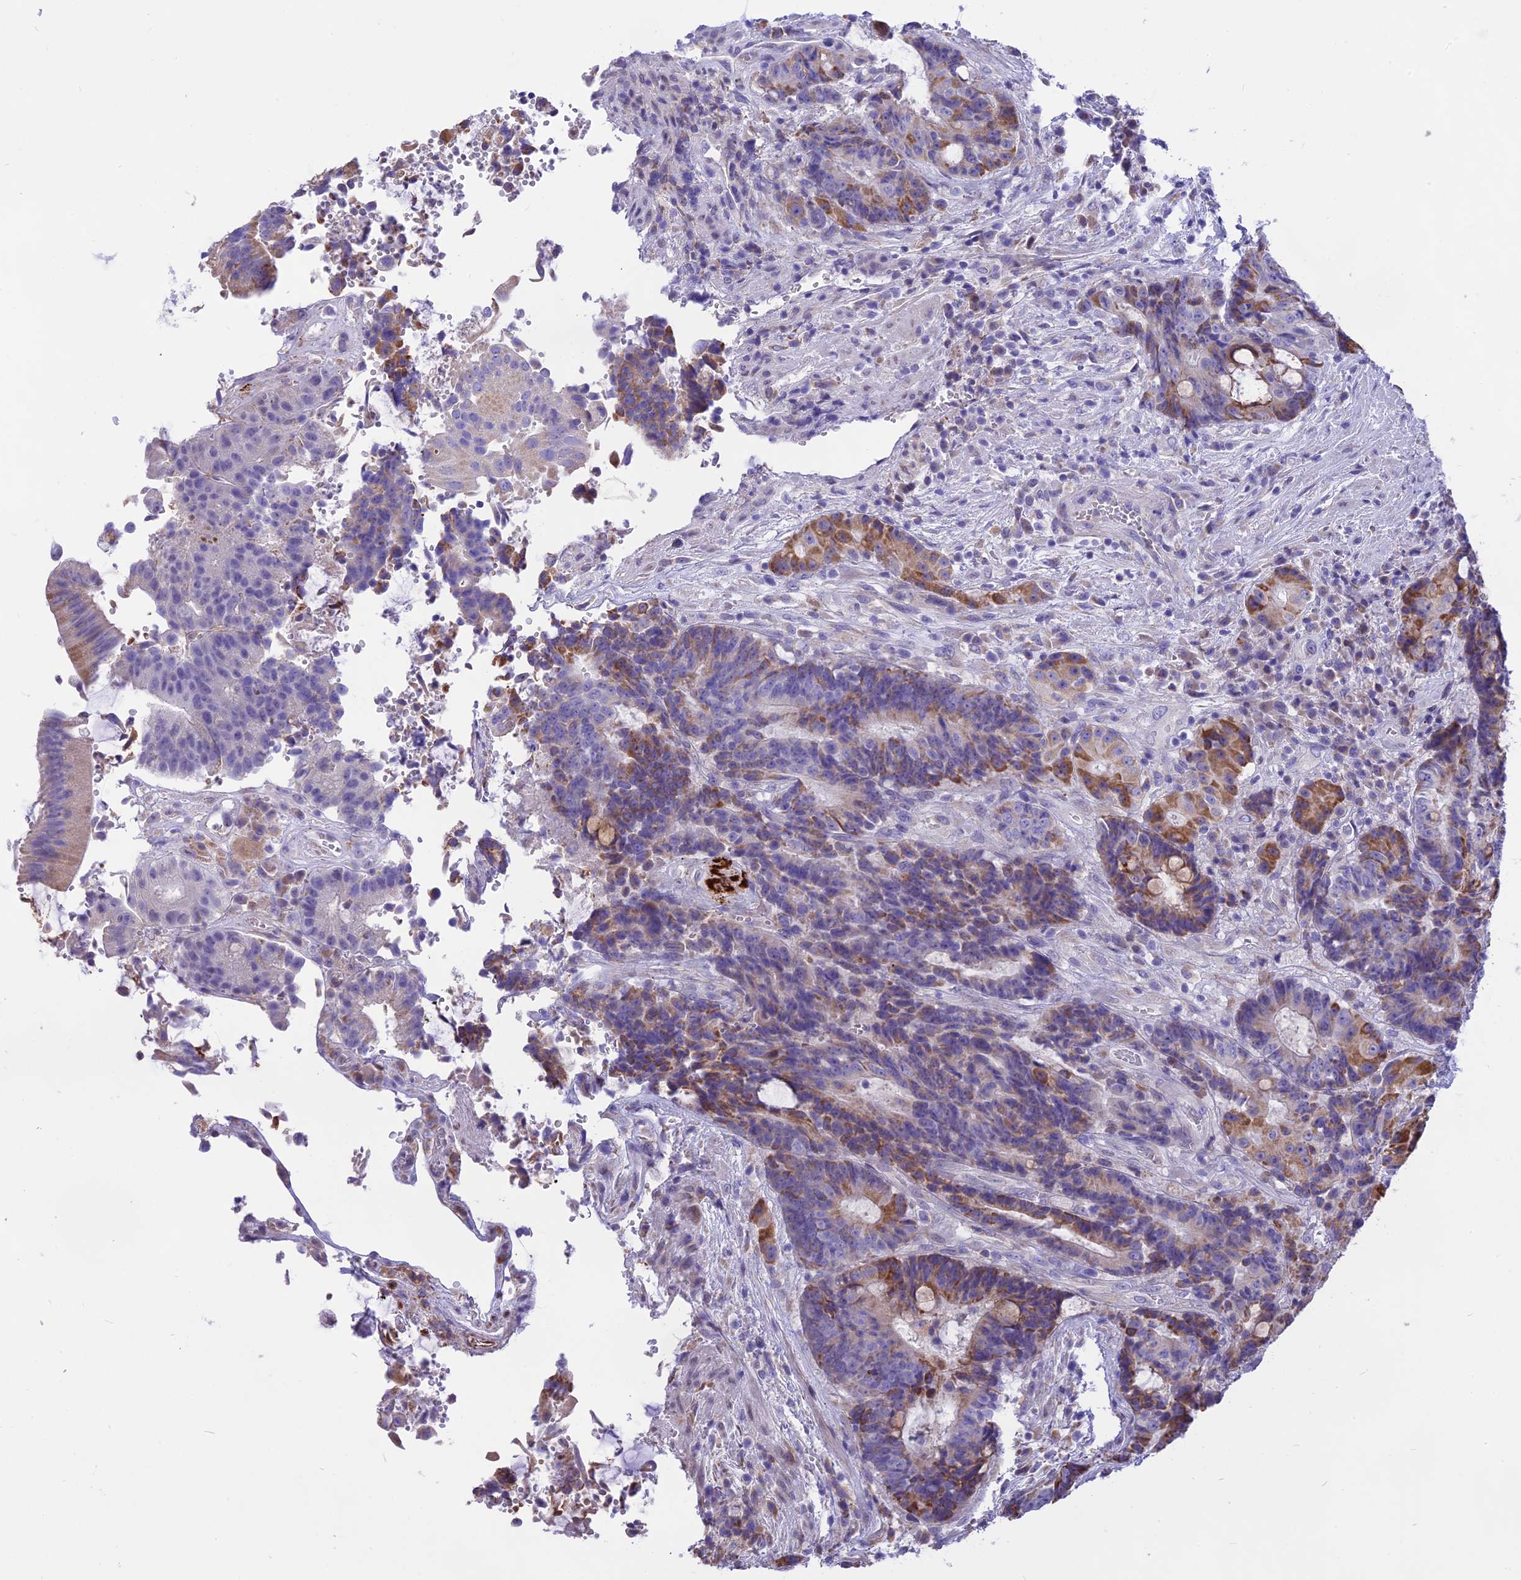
{"staining": {"intensity": "moderate", "quantity": "<25%", "location": "cytoplasmic/membranous"}, "tissue": "colorectal cancer", "cell_type": "Tumor cells", "image_type": "cancer", "snomed": [{"axis": "morphology", "description": "Adenocarcinoma, NOS"}, {"axis": "topography", "description": "Rectum"}], "caption": "Human colorectal cancer (adenocarcinoma) stained with a brown dye displays moderate cytoplasmic/membranous positive expression in about <25% of tumor cells.", "gene": "DOC2B", "patient": {"sex": "male", "age": 69}}